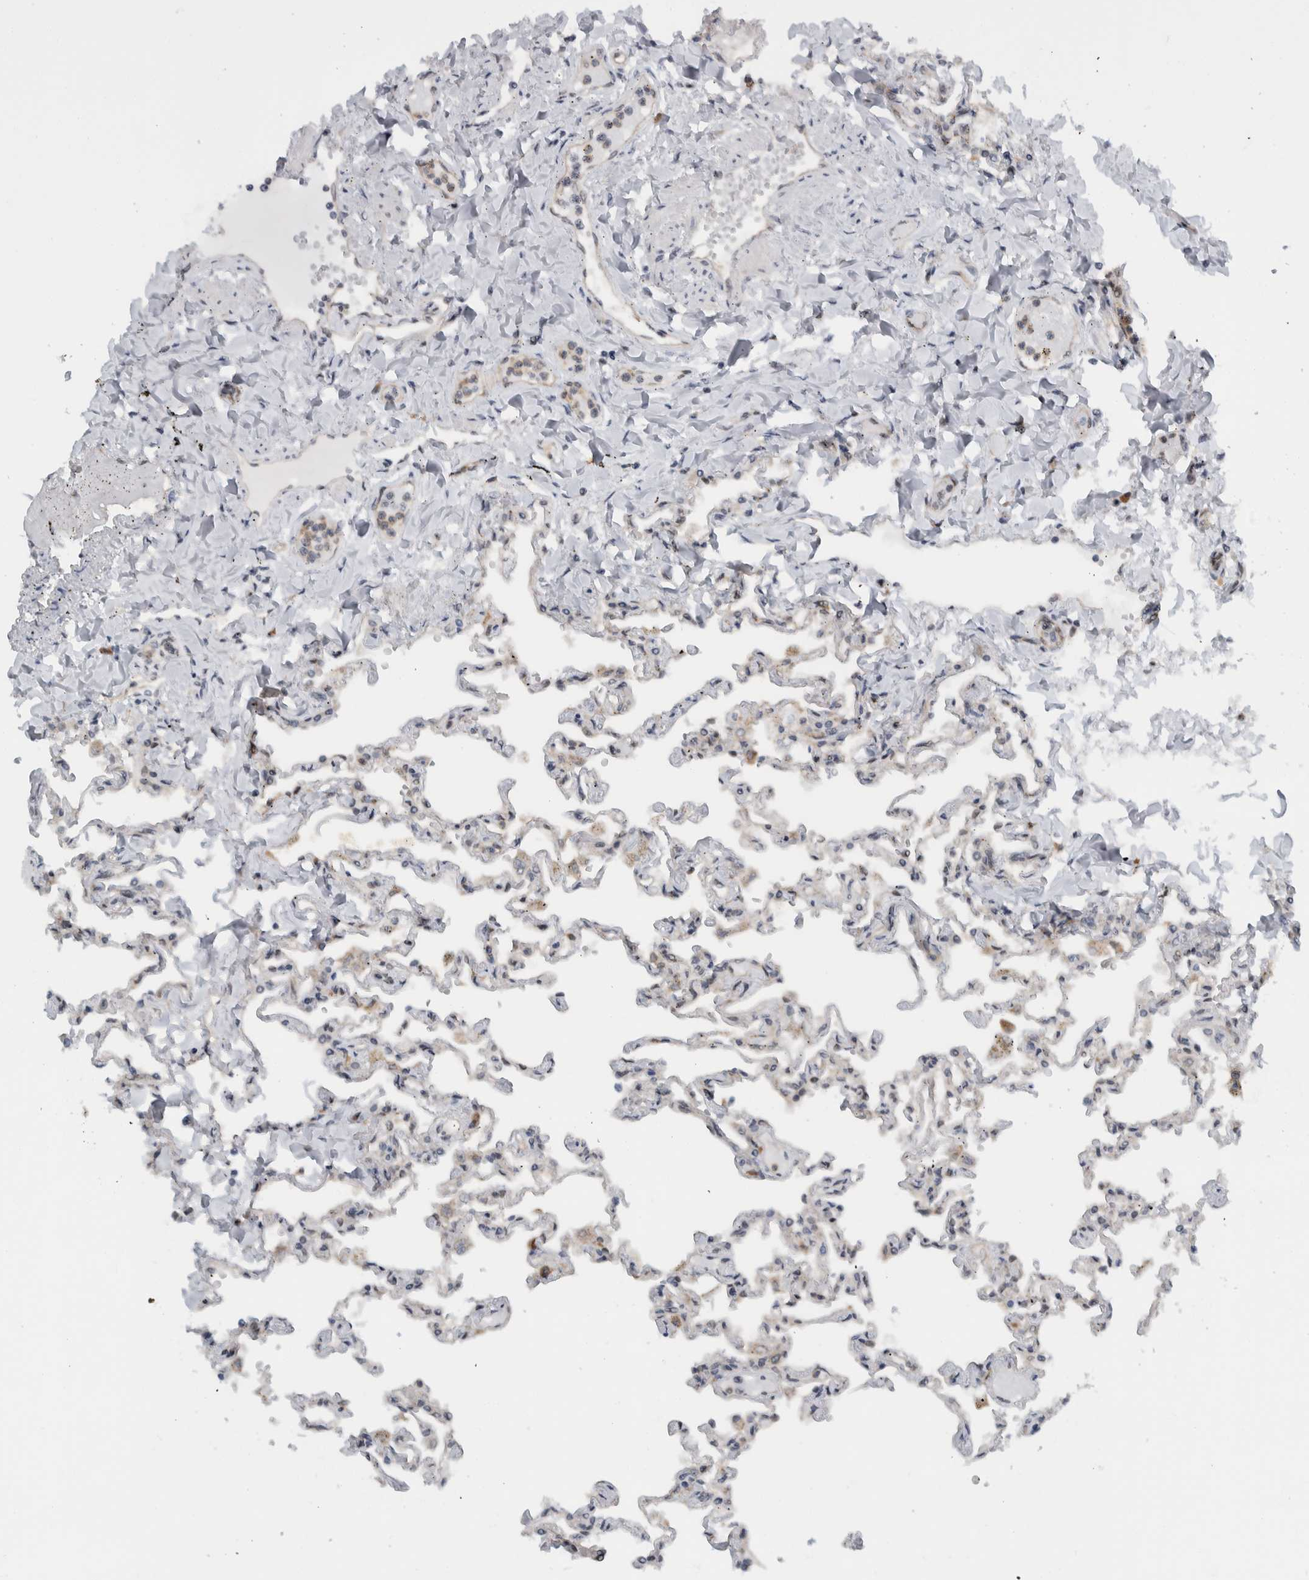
{"staining": {"intensity": "weak", "quantity": "<25%", "location": "cytoplasmic/membranous"}, "tissue": "lung", "cell_type": "Alveolar cells", "image_type": "normal", "snomed": [{"axis": "morphology", "description": "Normal tissue, NOS"}, {"axis": "topography", "description": "Lung"}], "caption": "Lung stained for a protein using immunohistochemistry (IHC) exhibits no positivity alveolar cells.", "gene": "CCDC43", "patient": {"sex": "male", "age": 21}}